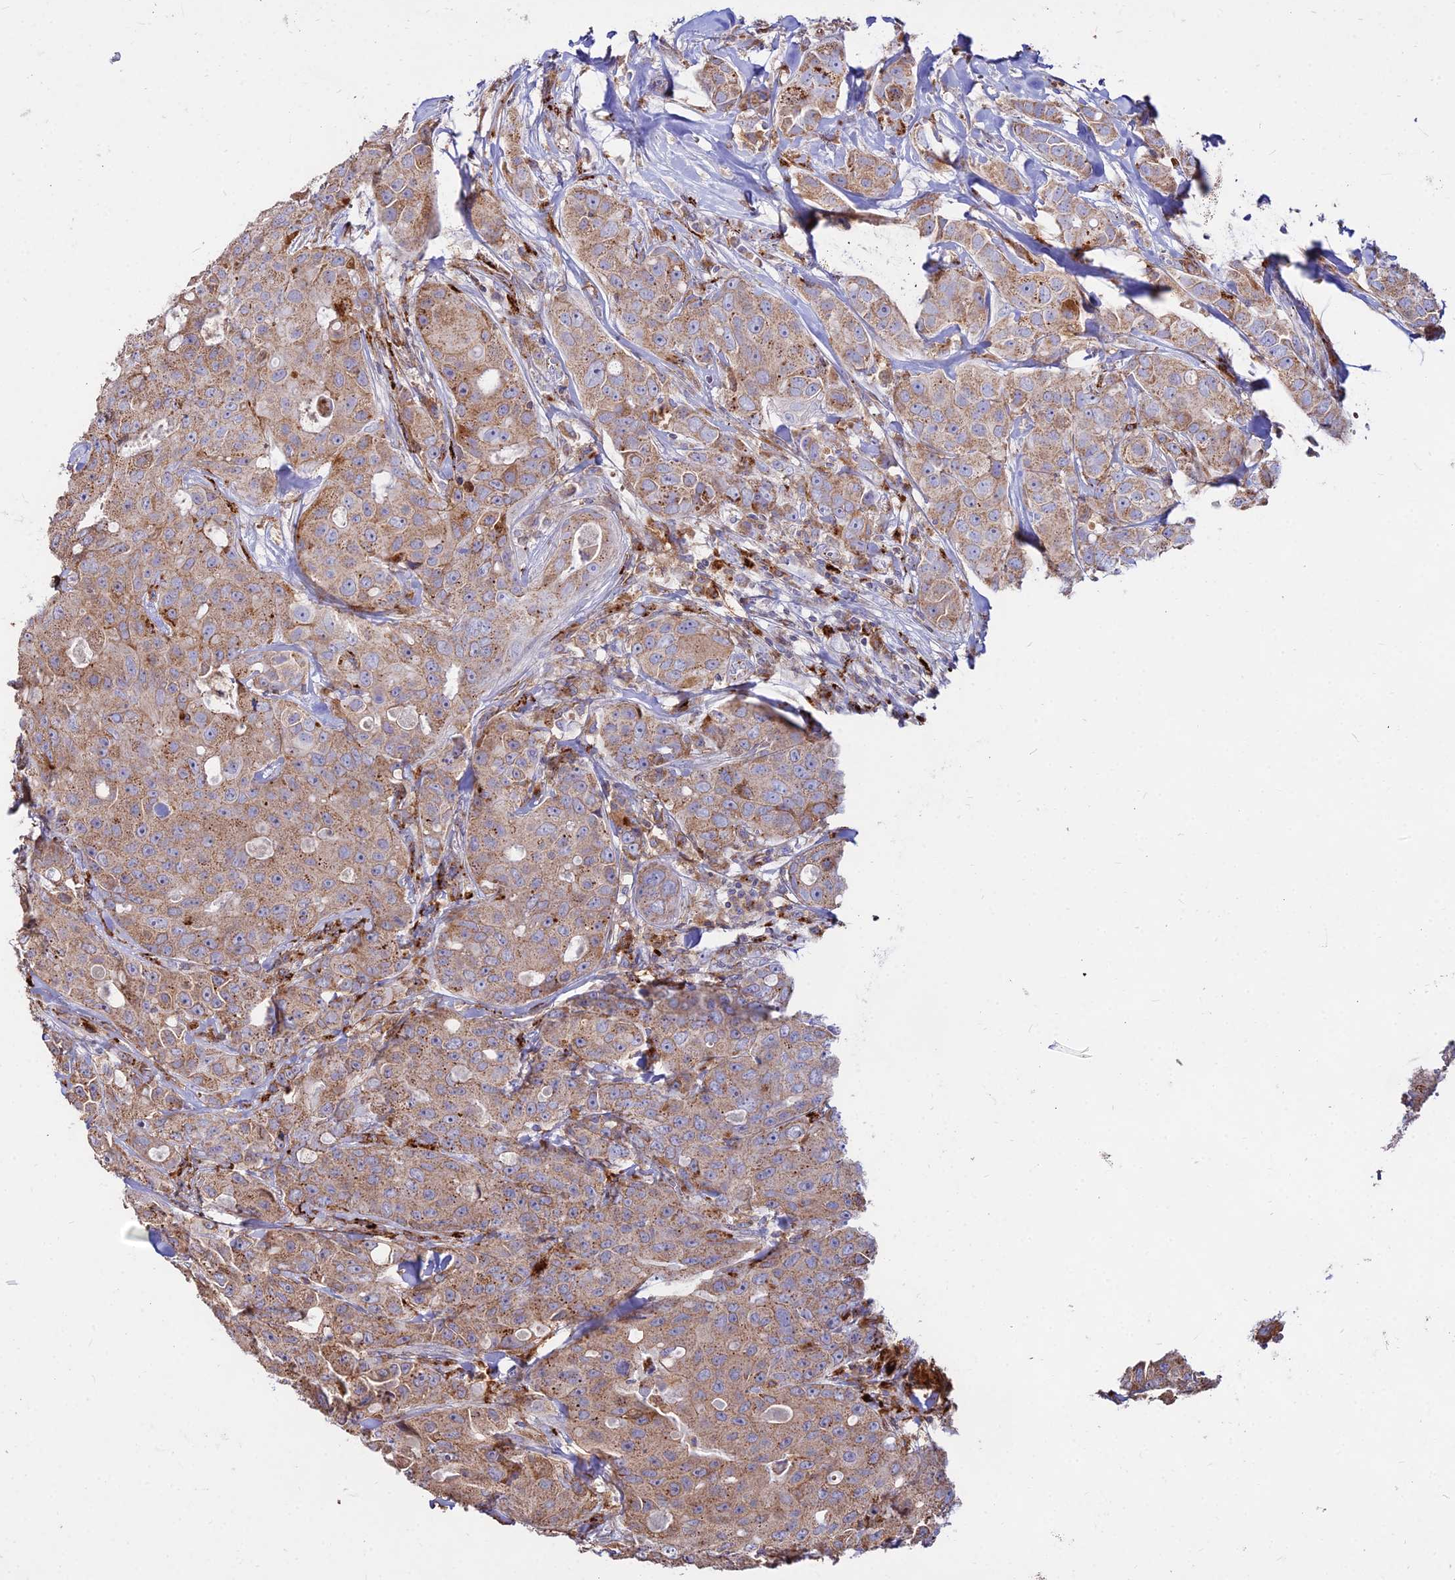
{"staining": {"intensity": "moderate", "quantity": ">75%", "location": "cytoplasmic/membranous"}, "tissue": "breast cancer", "cell_type": "Tumor cells", "image_type": "cancer", "snomed": [{"axis": "morphology", "description": "Duct carcinoma"}, {"axis": "topography", "description": "Breast"}], "caption": "Human infiltrating ductal carcinoma (breast) stained for a protein (brown) shows moderate cytoplasmic/membranous positive expression in about >75% of tumor cells.", "gene": "PNLIPRP3", "patient": {"sex": "female", "age": 43}}